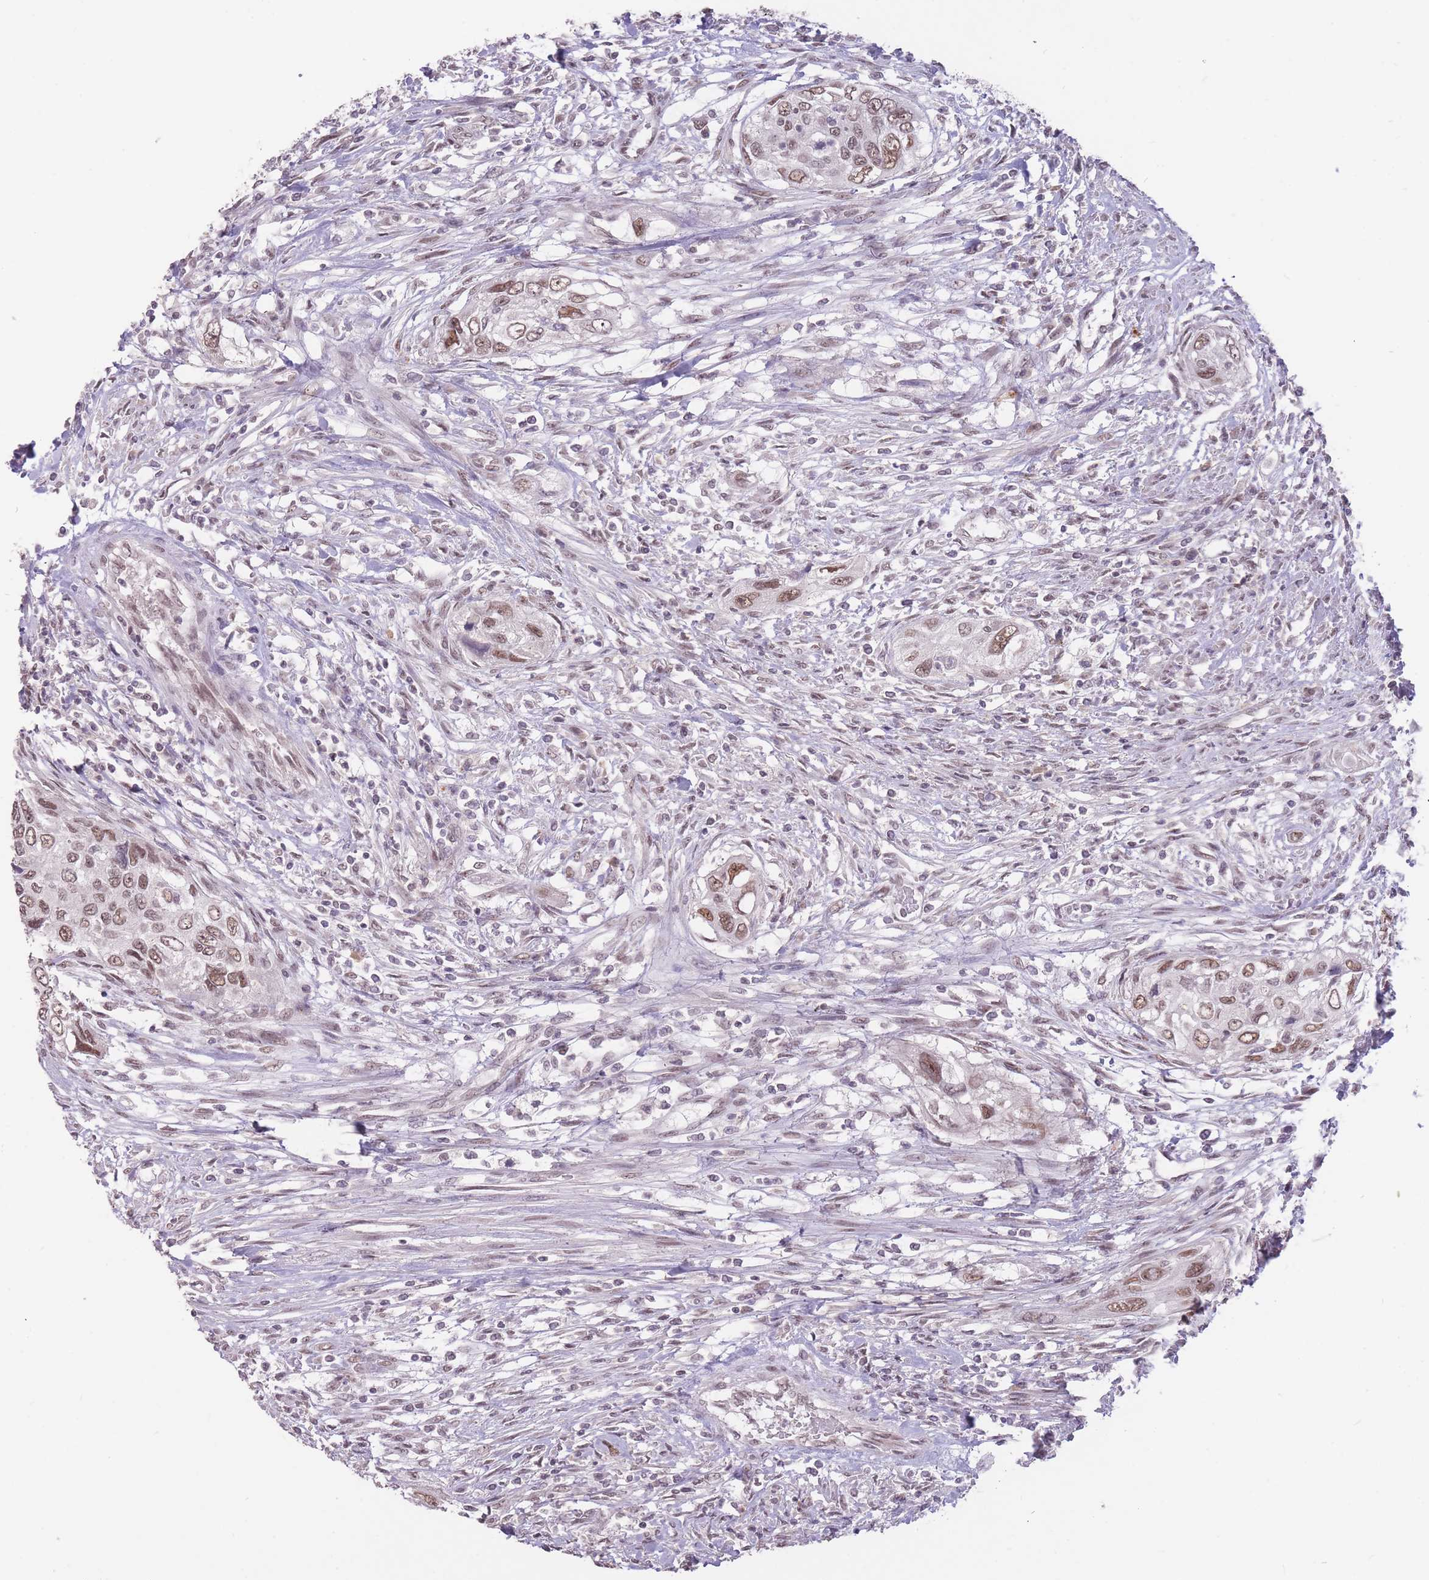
{"staining": {"intensity": "moderate", "quantity": ">75%", "location": "nuclear"}, "tissue": "urothelial cancer", "cell_type": "Tumor cells", "image_type": "cancer", "snomed": [{"axis": "morphology", "description": "Urothelial carcinoma, High grade"}, {"axis": "topography", "description": "Urinary bladder"}], "caption": "A medium amount of moderate nuclear expression is appreciated in approximately >75% of tumor cells in urothelial carcinoma (high-grade) tissue.", "gene": "HNRNPUL1", "patient": {"sex": "female", "age": 60}}